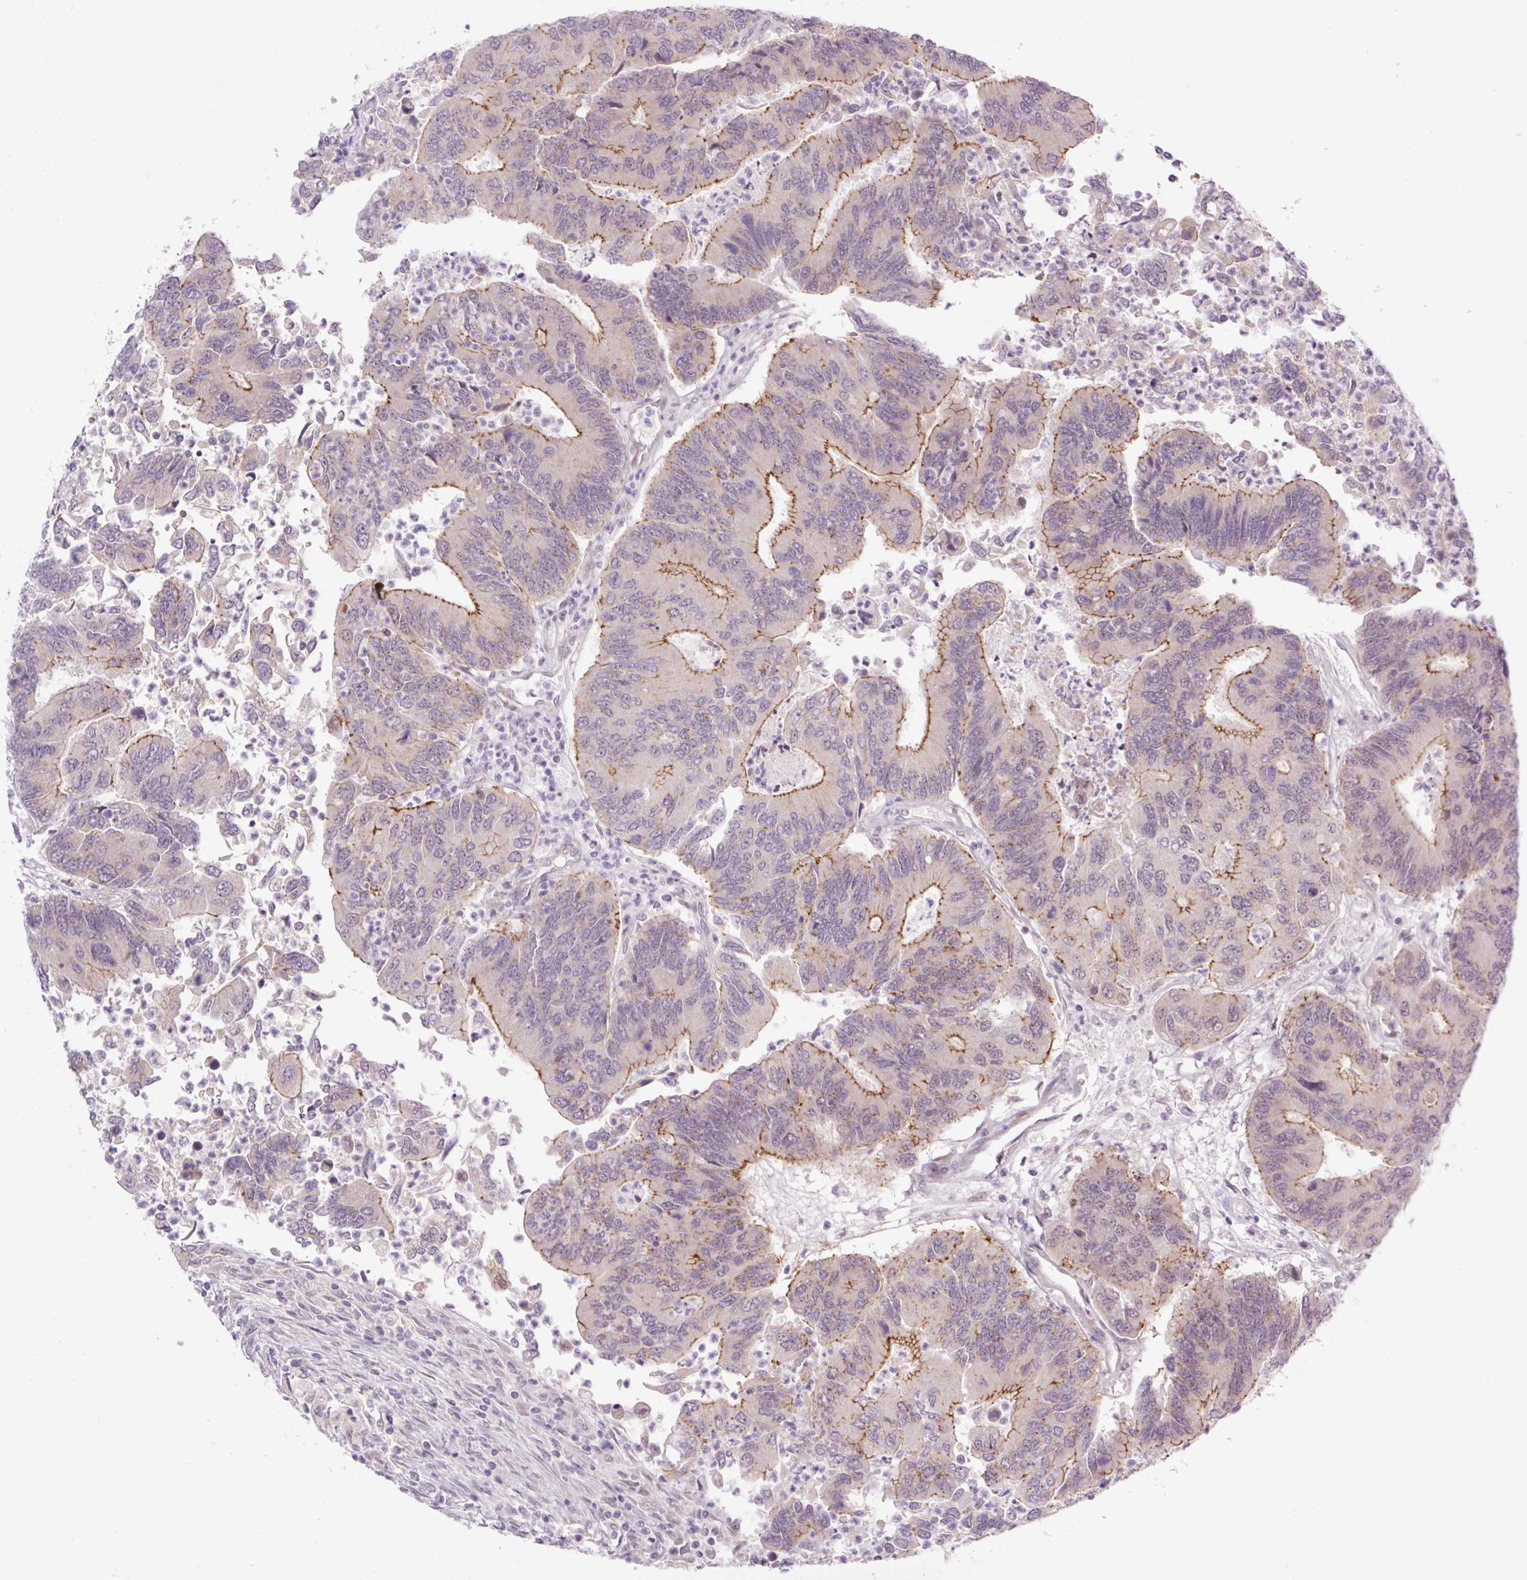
{"staining": {"intensity": "moderate", "quantity": ">75%", "location": "cytoplasmic/membranous"}, "tissue": "colorectal cancer", "cell_type": "Tumor cells", "image_type": "cancer", "snomed": [{"axis": "morphology", "description": "Adenocarcinoma, NOS"}, {"axis": "topography", "description": "Colon"}], "caption": "Colorectal cancer (adenocarcinoma) stained for a protein exhibits moderate cytoplasmic/membranous positivity in tumor cells.", "gene": "ICE1", "patient": {"sex": "female", "age": 67}}